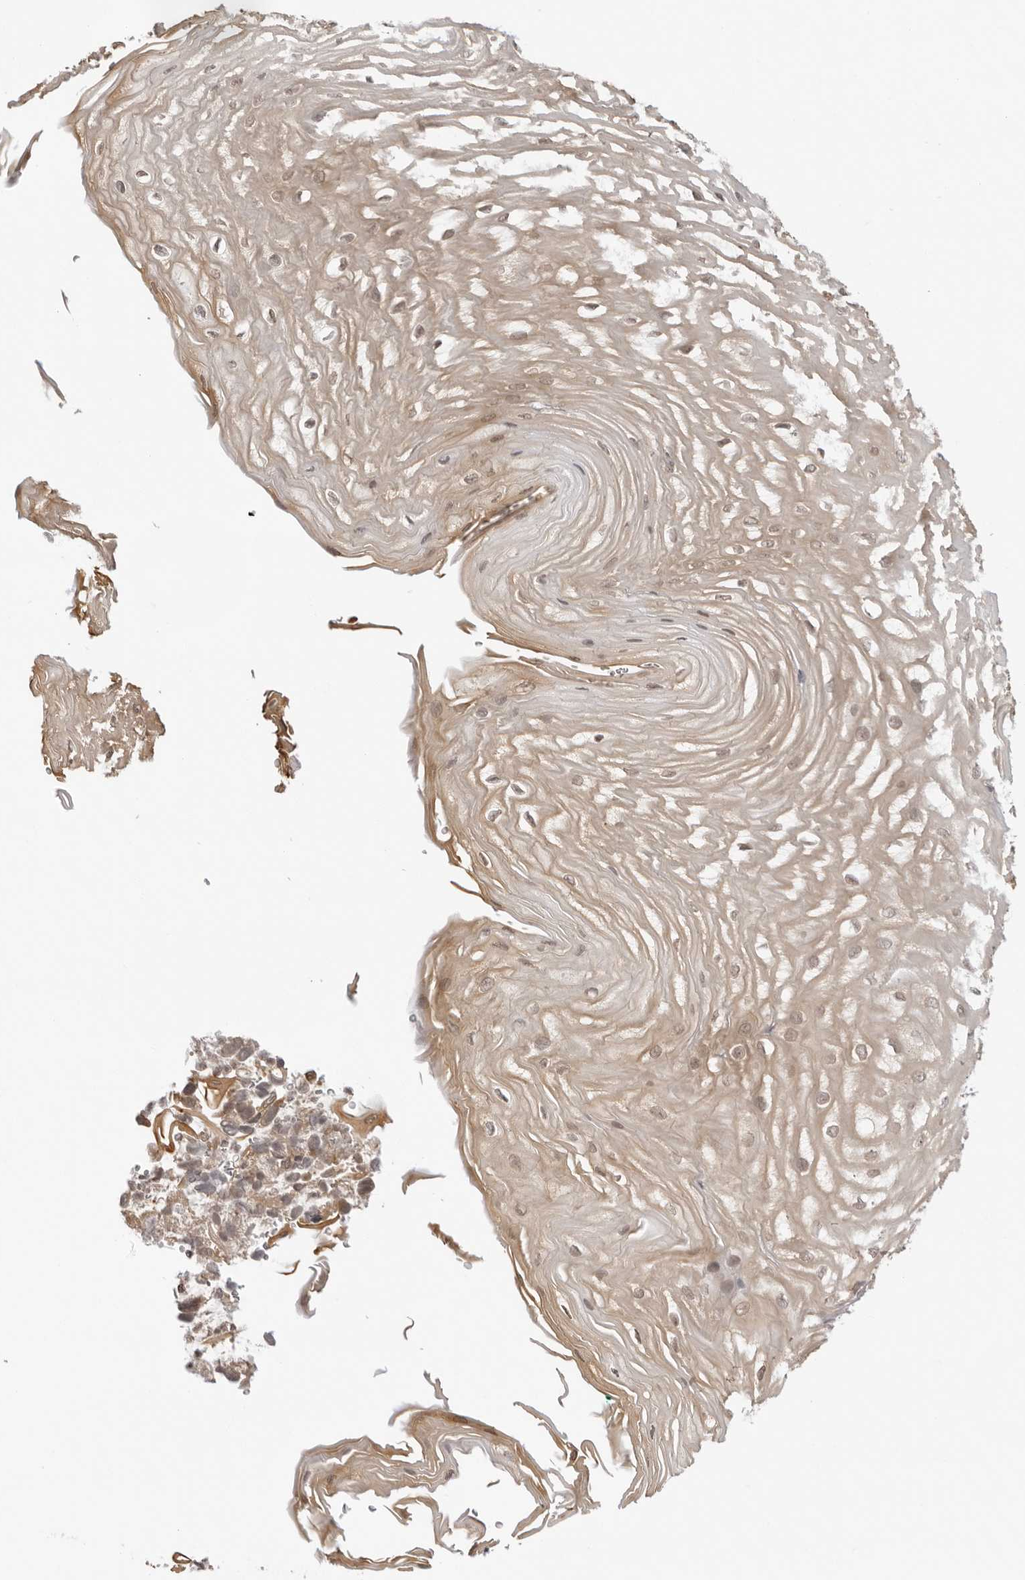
{"staining": {"intensity": "moderate", "quantity": ">75%", "location": "cytoplasmic/membranous"}, "tissue": "esophagus", "cell_type": "Squamous epithelial cells", "image_type": "normal", "snomed": [{"axis": "morphology", "description": "Normal tissue, NOS"}, {"axis": "topography", "description": "Esophagus"}], "caption": "Squamous epithelial cells demonstrate medium levels of moderate cytoplasmic/membranous staining in about >75% of cells in normal esophagus. Immunohistochemistry stains the protein in brown and the nuclei are stained blue.", "gene": "PRRC2C", "patient": {"sex": "male", "age": 54}}